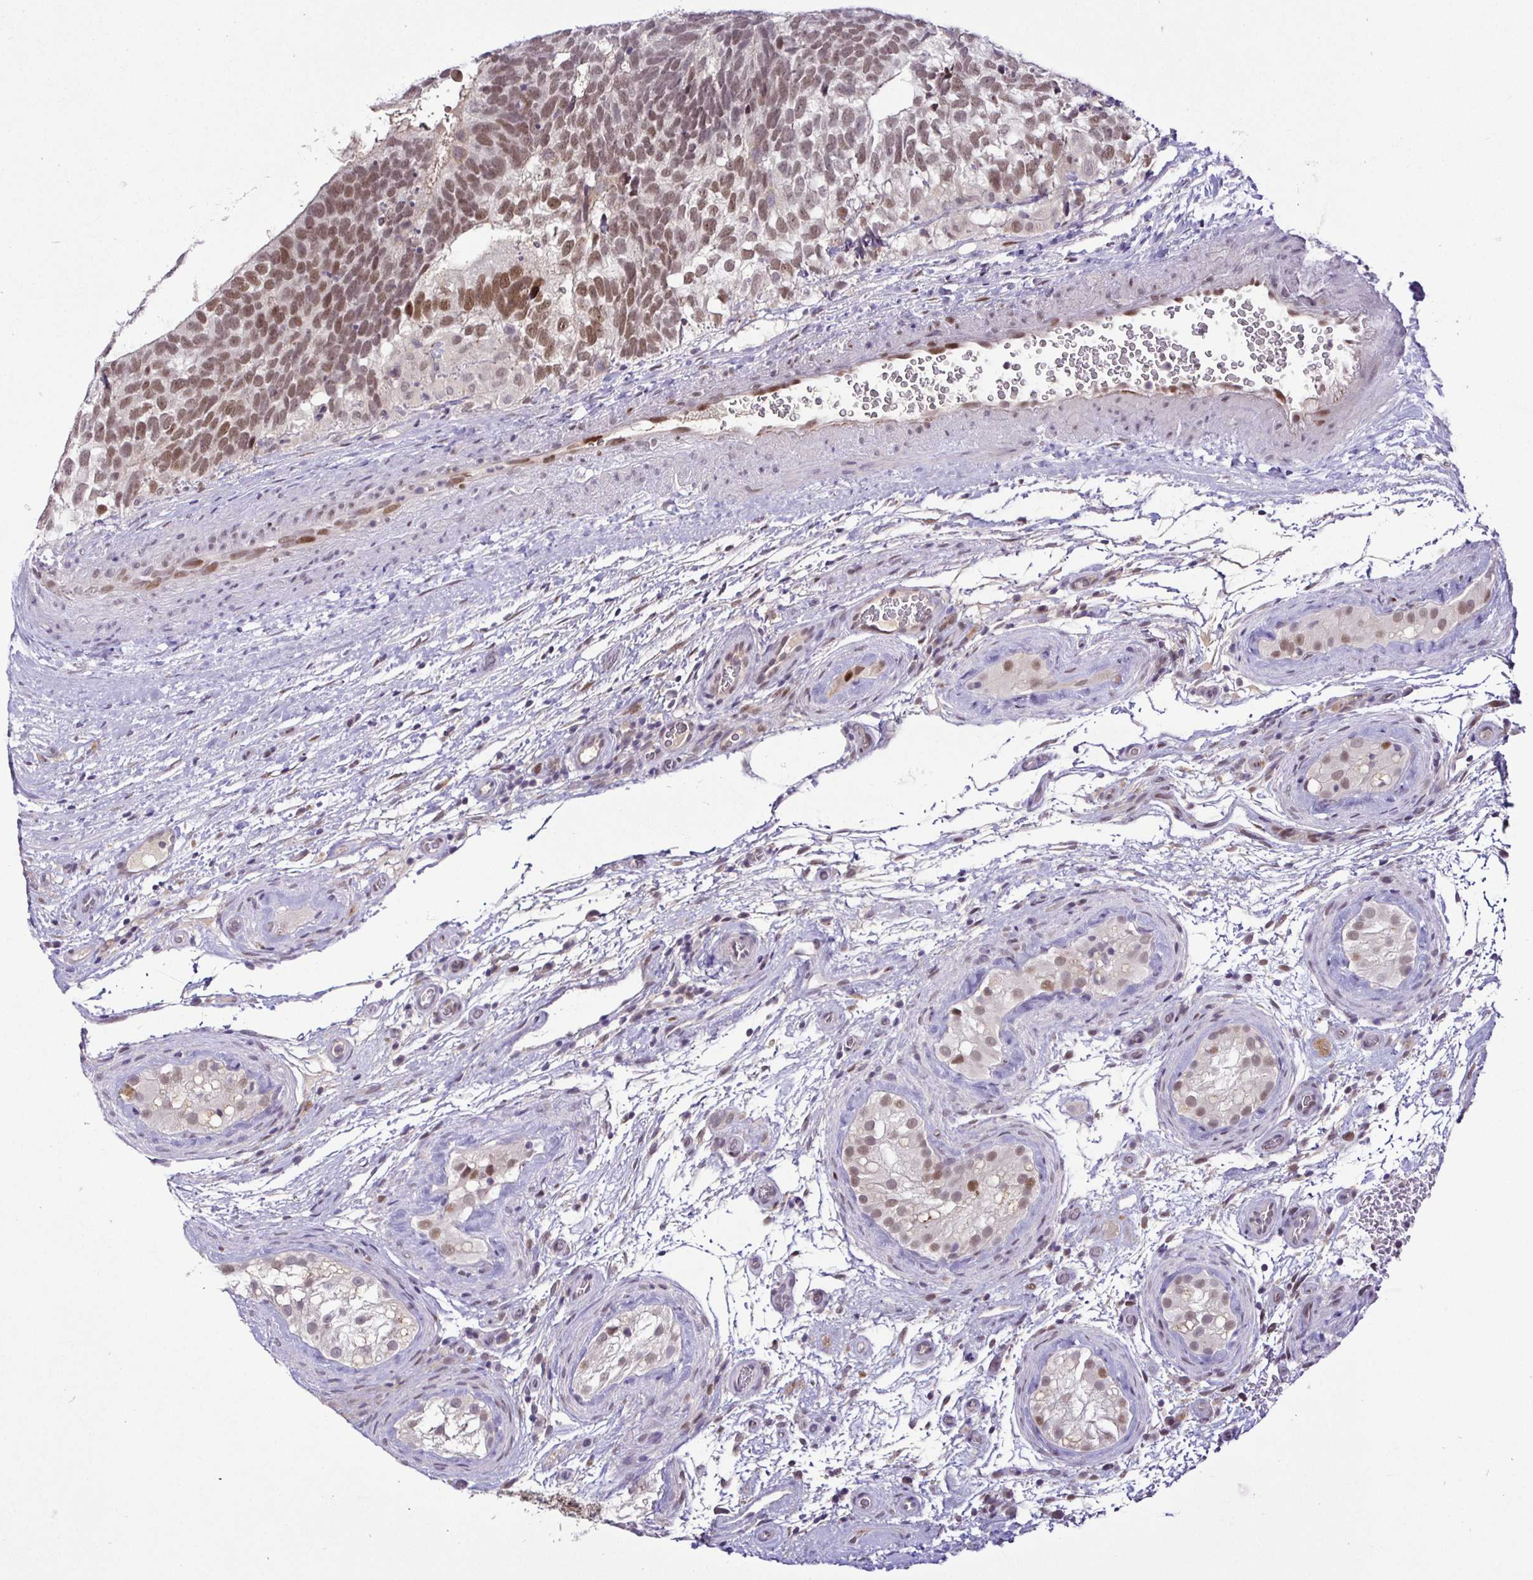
{"staining": {"intensity": "moderate", "quantity": ">75%", "location": "nuclear"}, "tissue": "testis cancer", "cell_type": "Tumor cells", "image_type": "cancer", "snomed": [{"axis": "morphology", "description": "Seminoma, NOS"}, {"axis": "morphology", "description": "Carcinoma, Embryonal, NOS"}, {"axis": "topography", "description": "Testis"}], "caption": "The micrograph displays immunohistochemical staining of testis embryonal carcinoma. There is moderate nuclear positivity is appreciated in approximately >75% of tumor cells.", "gene": "NUP188", "patient": {"sex": "male", "age": 41}}